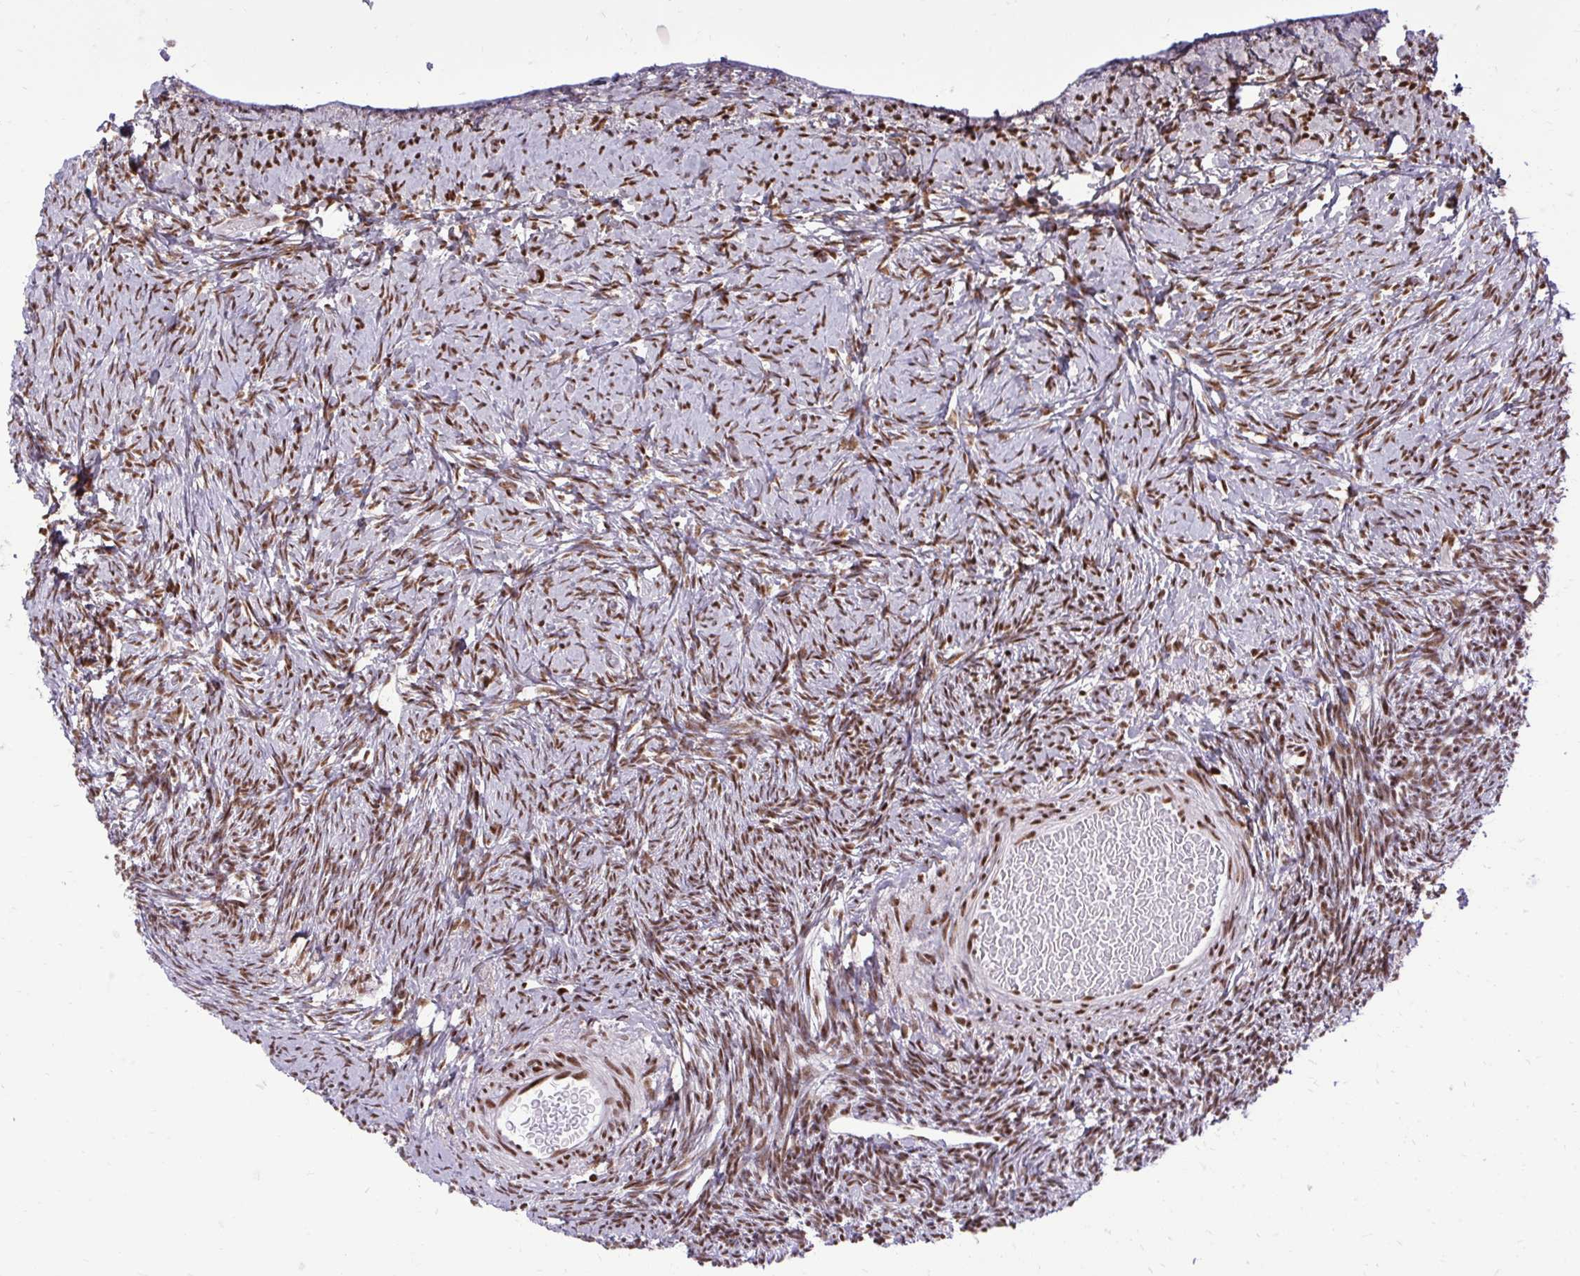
{"staining": {"intensity": "moderate", "quantity": ">75%", "location": "nuclear"}, "tissue": "ovary", "cell_type": "Ovarian stroma cells", "image_type": "normal", "snomed": [{"axis": "morphology", "description": "Normal tissue, NOS"}, {"axis": "topography", "description": "Ovary"}], "caption": "A high-resolution histopathology image shows IHC staining of benign ovary, which demonstrates moderate nuclear staining in about >75% of ovarian stroma cells. (DAB (3,3'-diaminobenzidine) IHC, brown staining for protein, blue staining for nuclei).", "gene": "CDYL", "patient": {"sex": "female", "age": 39}}